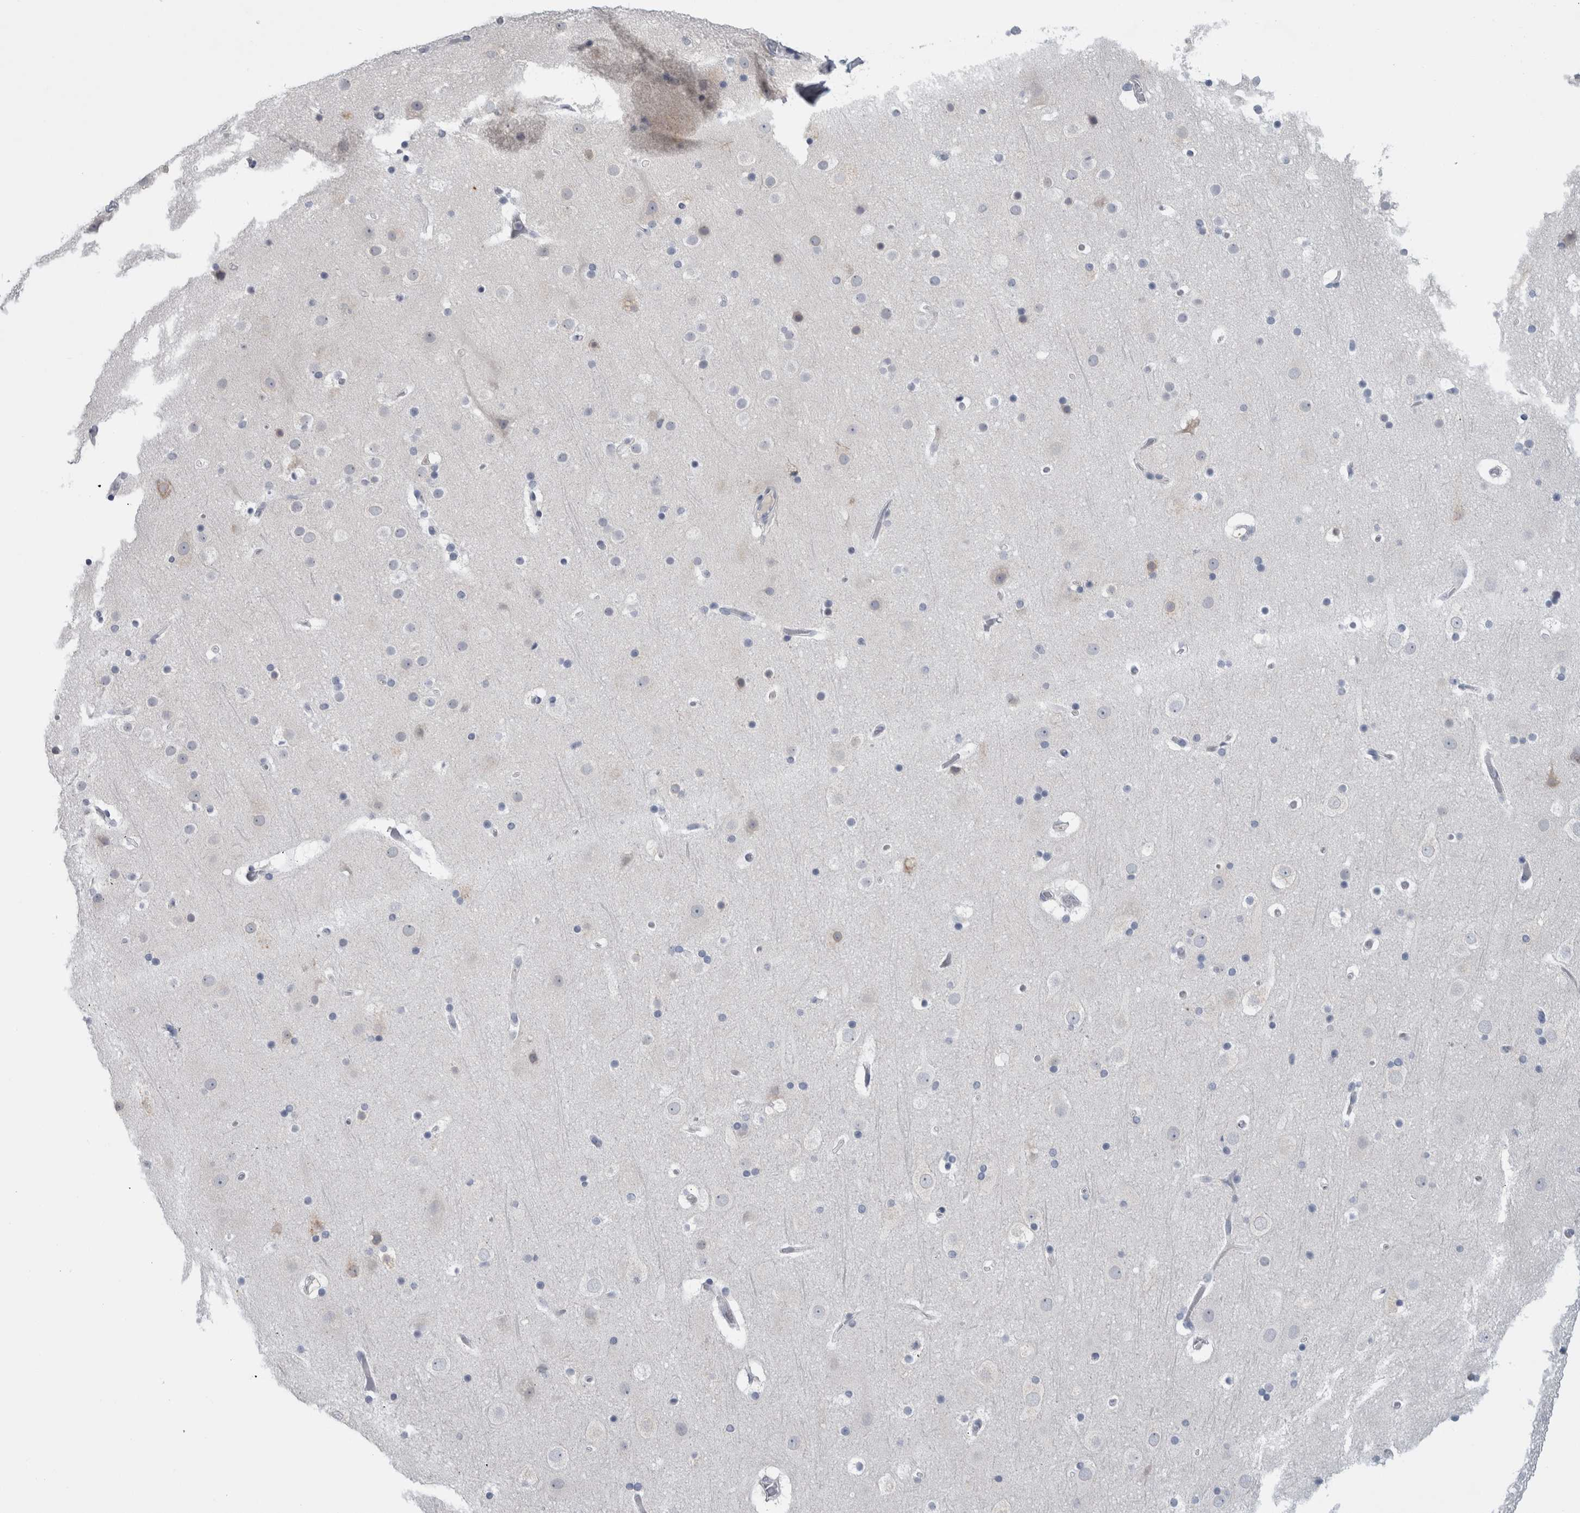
{"staining": {"intensity": "negative", "quantity": "none", "location": "none"}, "tissue": "cerebral cortex", "cell_type": "Endothelial cells", "image_type": "normal", "snomed": [{"axis": "morphology", "description": "Normal tissue, NOS"}, {"axis": "topography", "description": "Cerebral cortex"}], "caption": "Endothelial cells show no significant protein staining in normal cerebral cortex. (DAB immunohistochemistry (IHC), high magnification).", "gene": "ADAM2", "patient": {"sex": "male", "age": 57}}